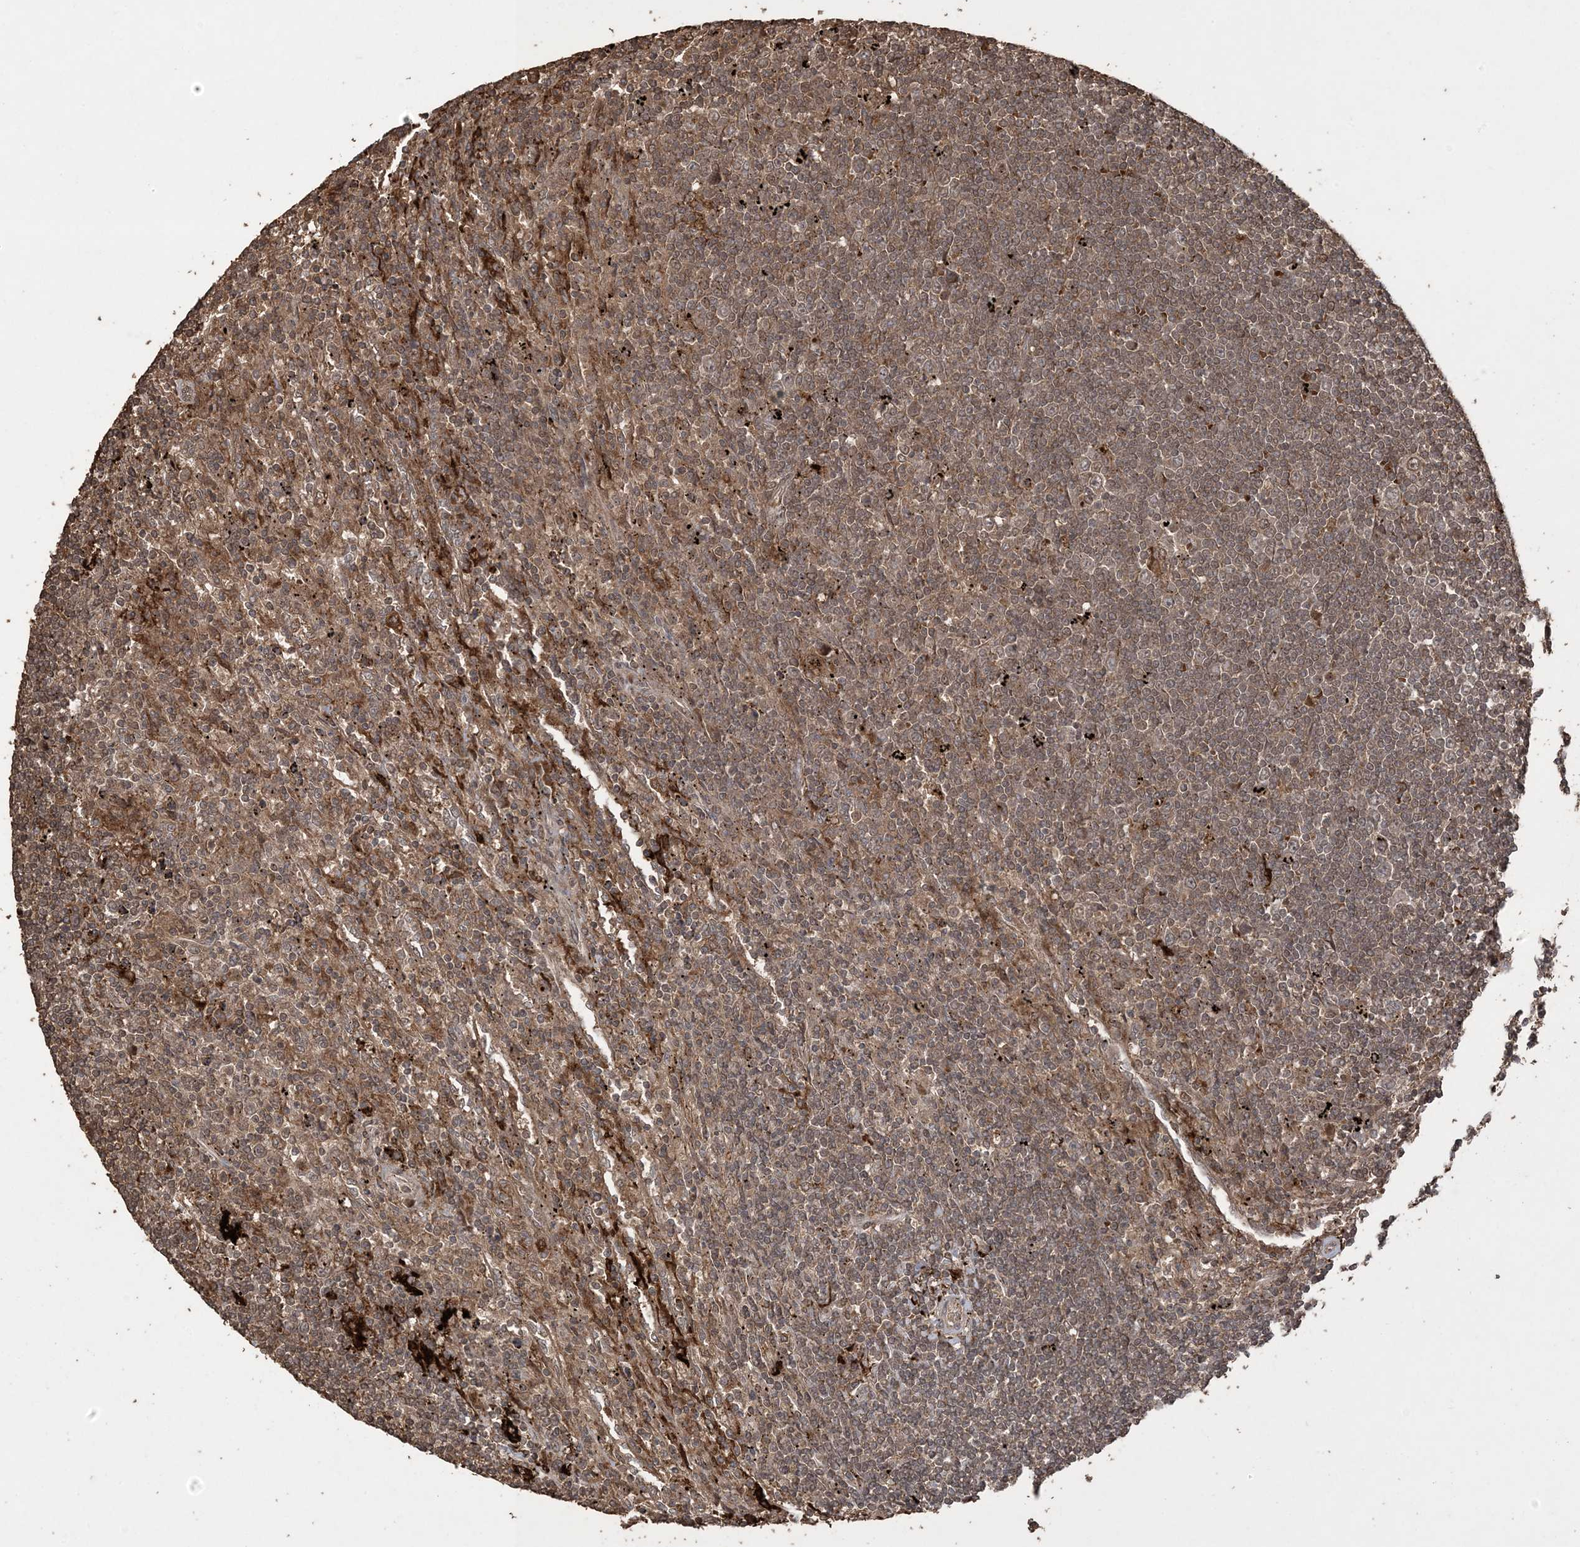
{"staining": {"intensity": "moderate", "quantity": "25%-75%", "location": "cytoplasmic/membranous"}, "tissue": "lymphoma", "cell_type": "Tumor cells", "image_type": "cancer", "snomed": [{"axis": "morphology", "description": "Malignant lymphoma, non-Hodgkin's type, Low grade"}, {"axis": "topography", "description": "Spleen"}], "caption": "Immunohistochemistry (IHC) histopathology image of lymphoma stained for a protein (brown), which reveals medium levels of moderate cytoplasmic/membranous positivity in about 25%-75% of tumor cells.", "gene": "EFCAB8", "patient": {"sex": "male", "age": 76}}